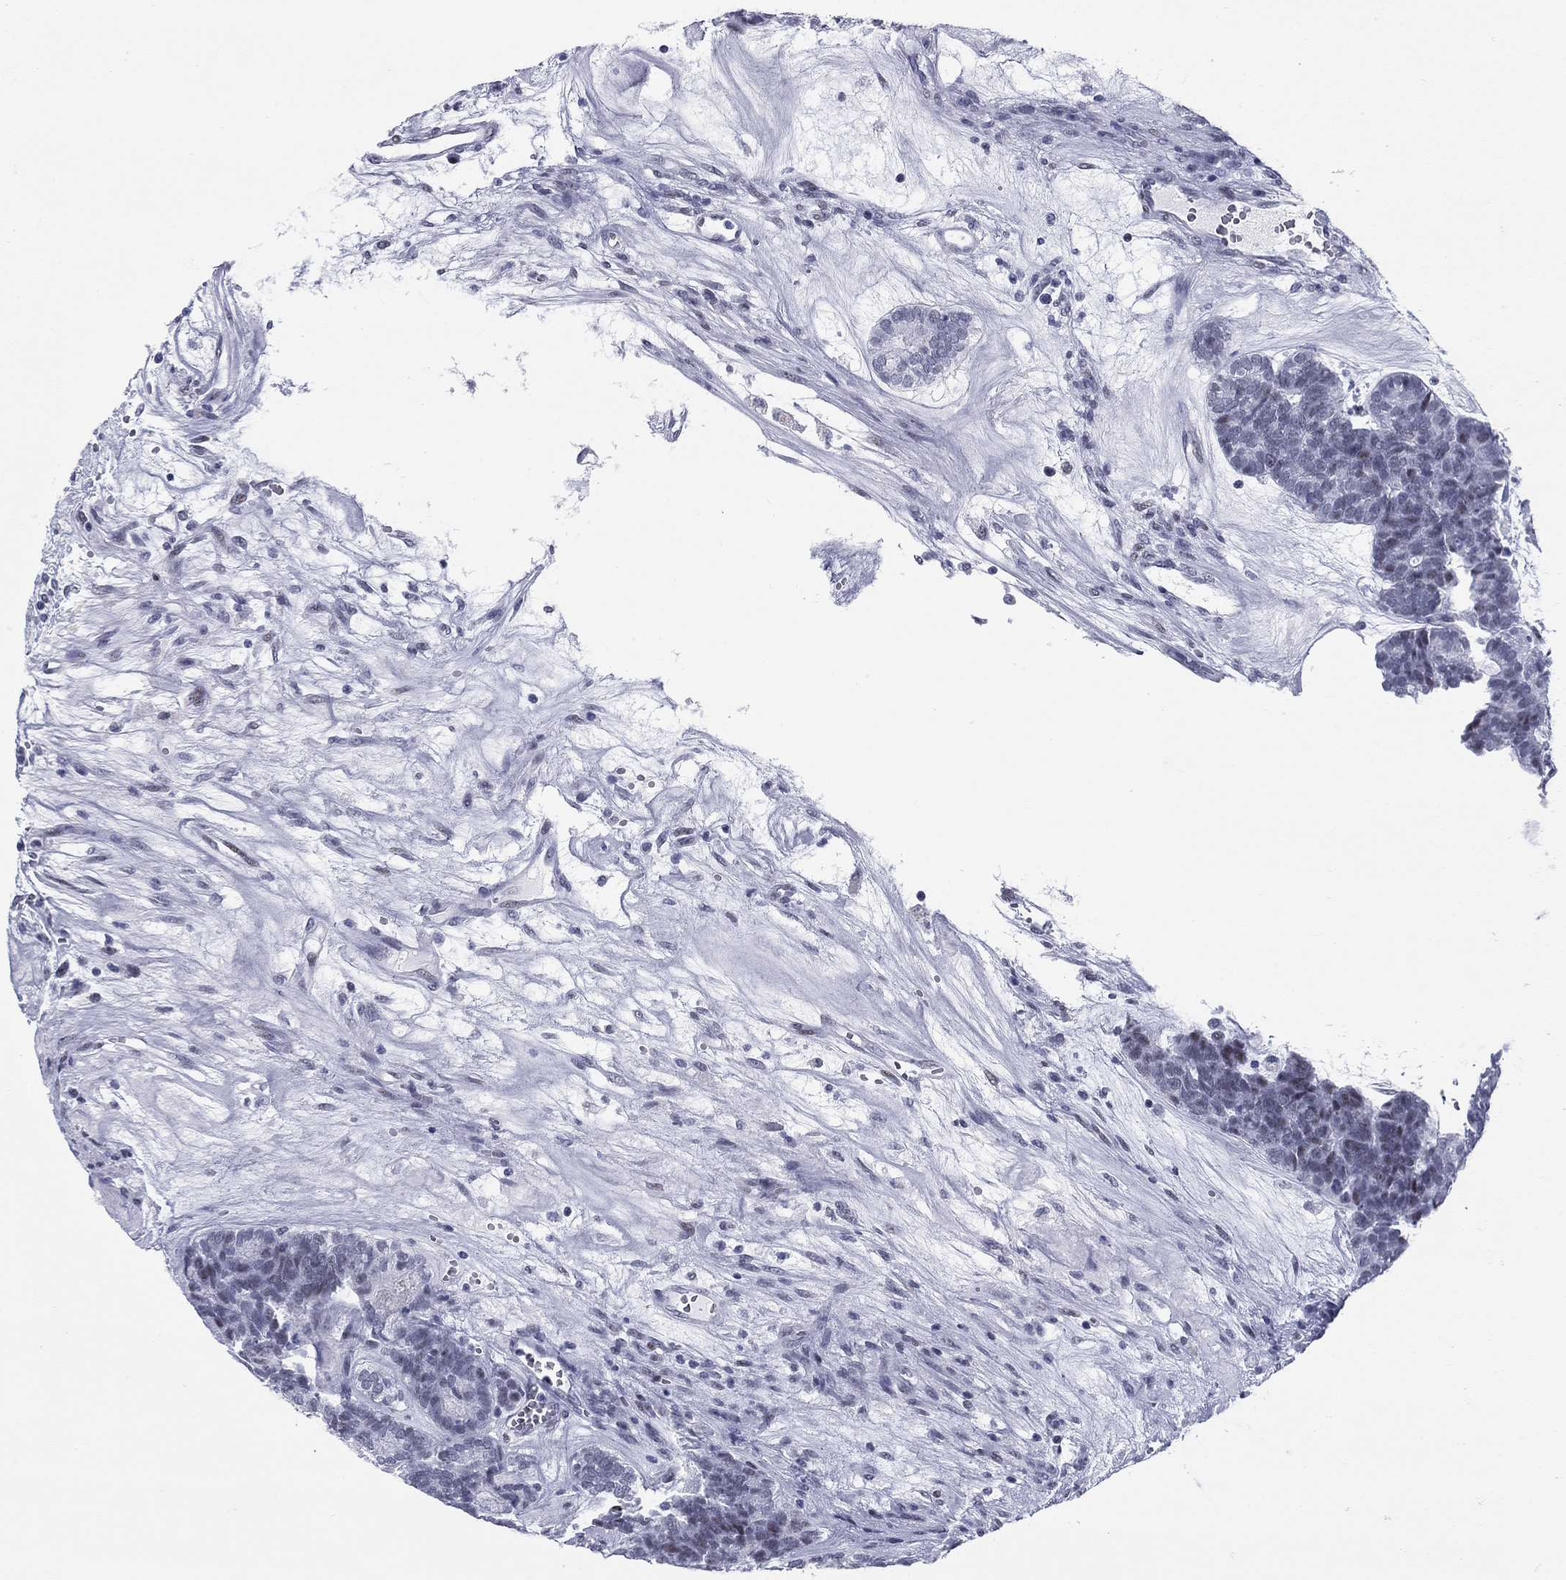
{"staining": {"intensity": "negative", "quantity": "none", "location": "none"}, "tissue": "head and neck cancer", "cell_type": "Tumor cells", "image_type": "cancer", "snomed": [{"axis": "morphology", "description": "Adenocarcinoma, NOS"}, {"axis": "topography", "description": "Head-Neck"}], "caption": "Immunohistochemistry (IHC) histopathology image of neoplastic tissue: human adenocarcinoma (head and neck) stained with DAB displays no significant protein expression in tumor cells. Brightfield microscopy of immunohistochemistry stained with DAB (3,3'-diaminobenzidine) (brown) and hematoxylin (blue), captured at high magnification.", "gene": "ASF1B", "patient": {"sex": "female", "age": 81}}